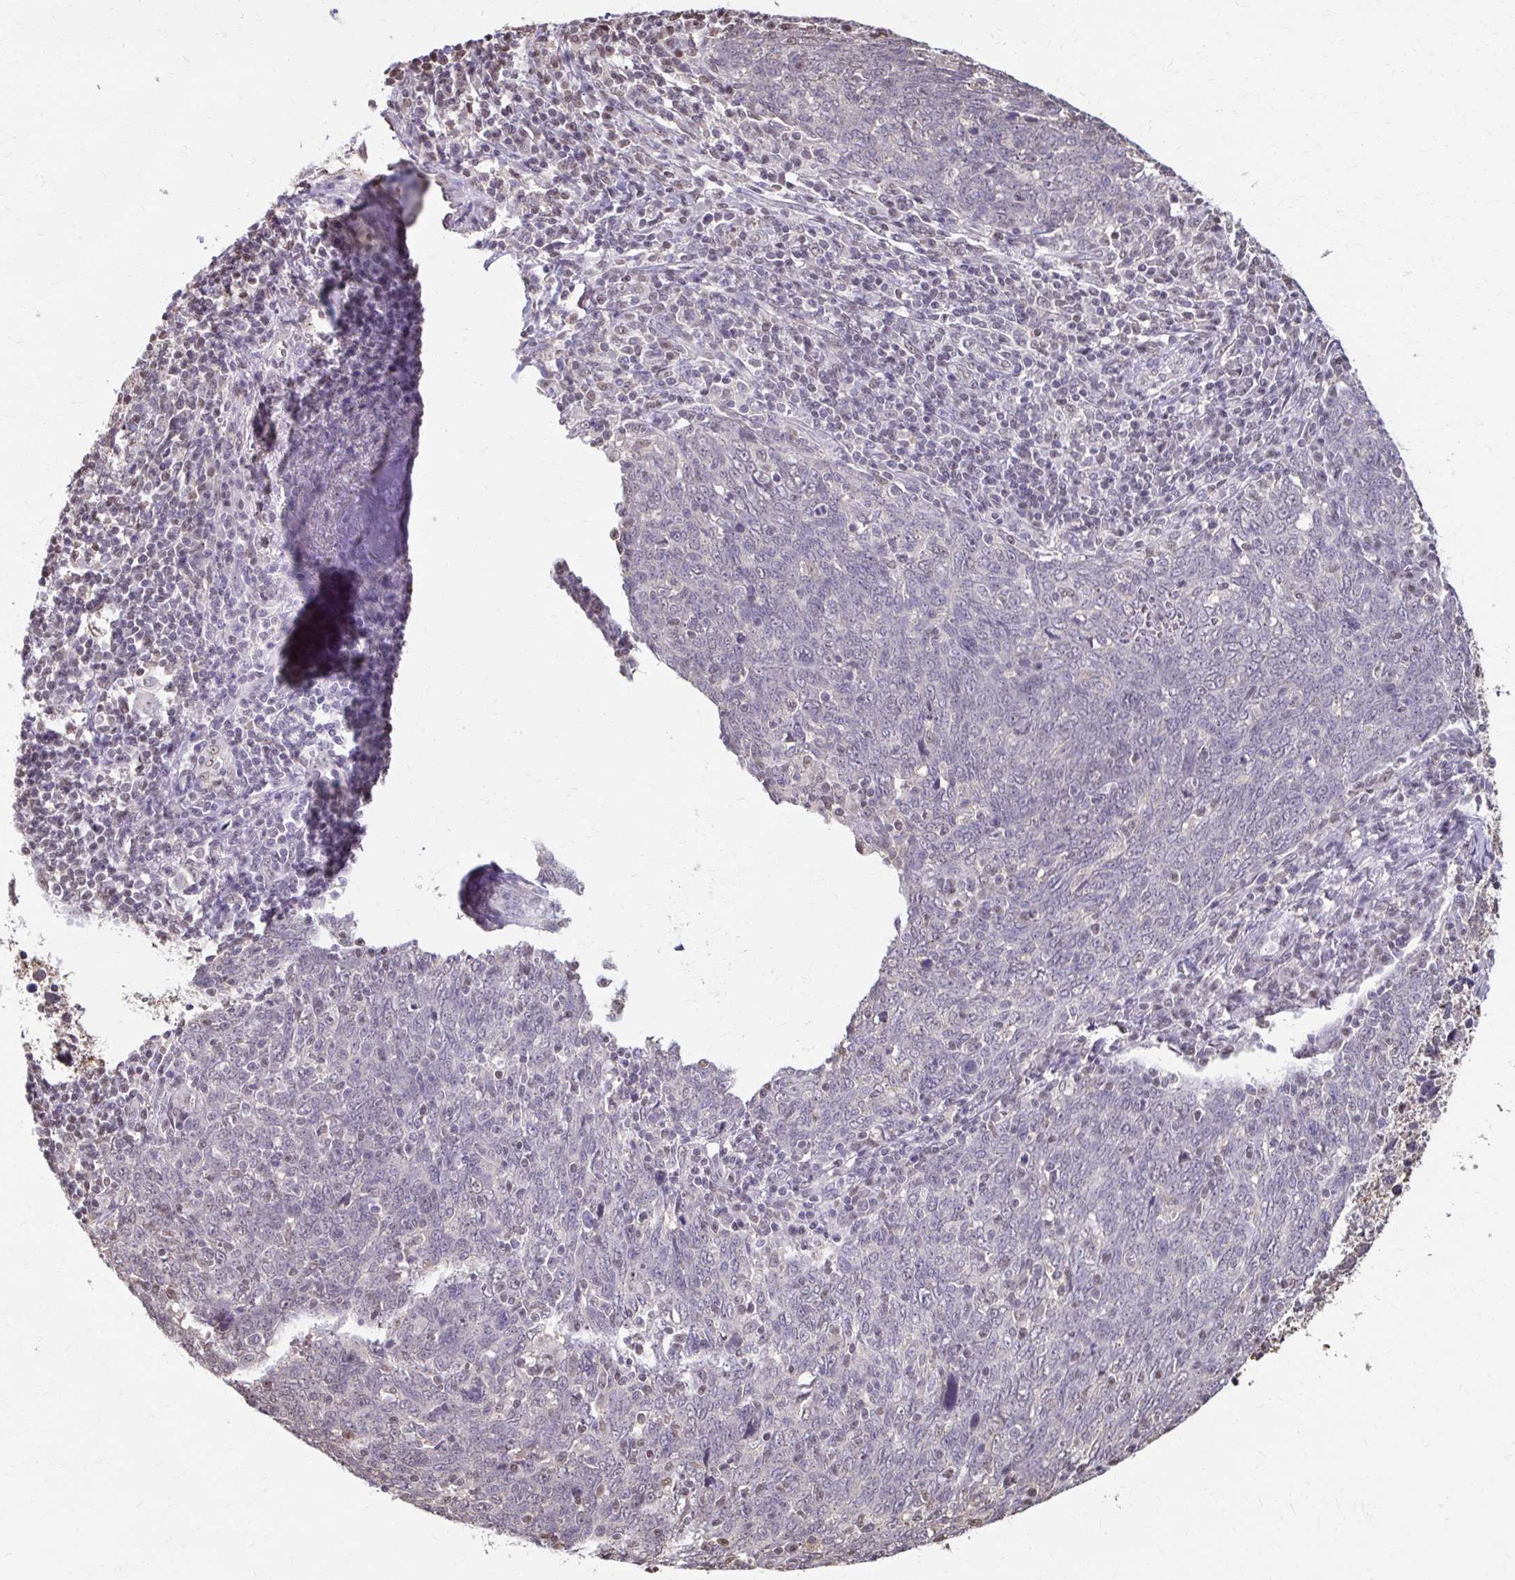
{"staining": {"intensity": "negative", "quantity": "none", "location": "none"}, "tissue": "lung cancer", "cell_type": "Tumor cells", "image_type": "cancer", "snomed": [{"axis": "morphology", "description": "Squamous cell carcinoma, NOS"}, {"axis": "topography", "description": "Lung"}], "caption": "The histopathology image exhibits no significant expression in tumor cells of lung cancer.", "gene": "ING4", "patient": {"sex": "female", "age": 72}}